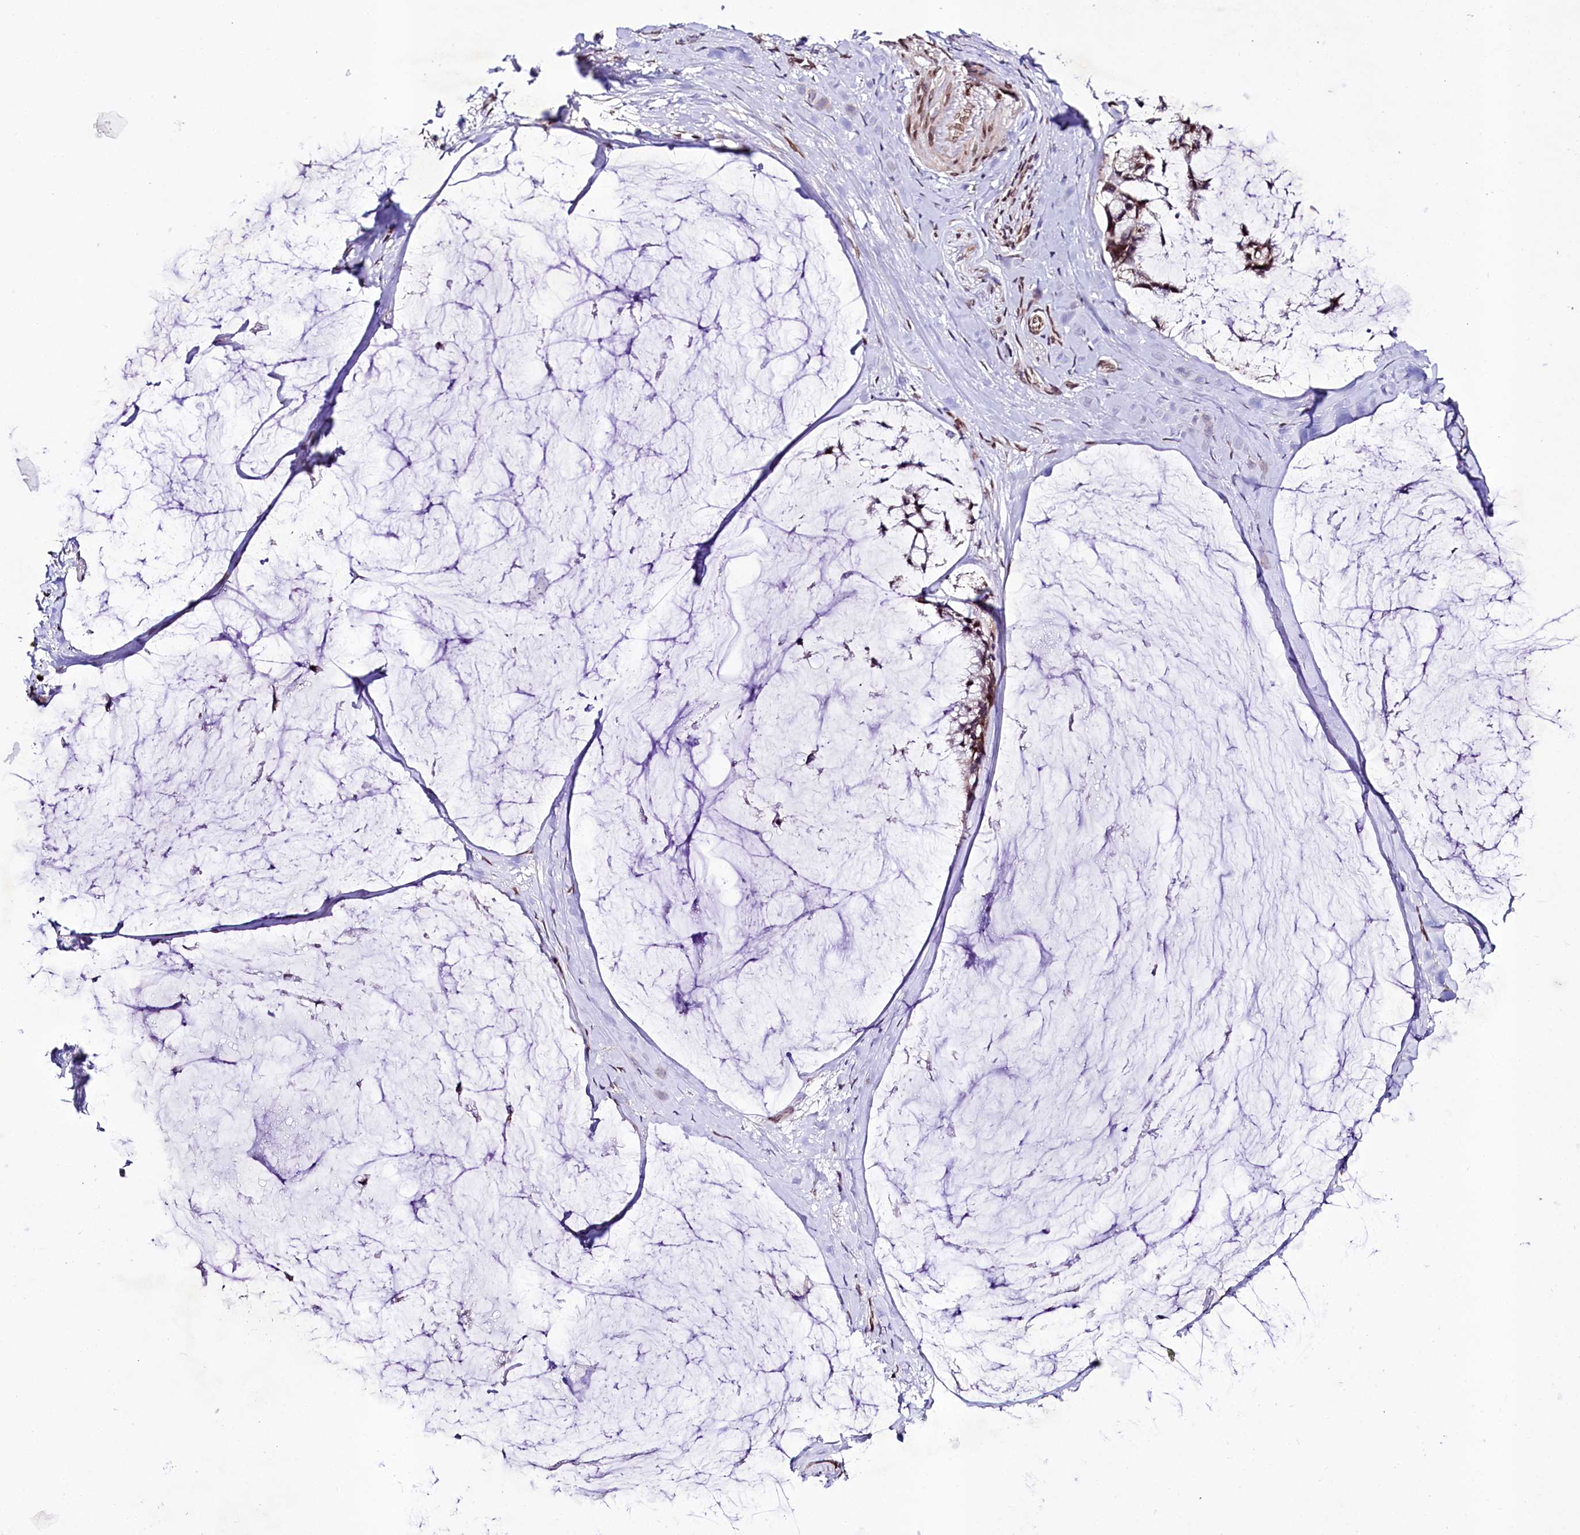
{"staining": {"intensity": "moderate", "quantity": "<25%", "location": "nuclear"}, "tissue": "ovarian cancer", "cell_type": "Tumor cells", "image_type": "cancer", "snomed": [{"axis": "morphology", "description": "Cystadenocarcinoma, mucinous, NOS"}, {"axis": "topography", "description": "Ovary"}], "caption": "Immunohistochemical staining of human ovarian cancer demonstrates low levels of moderate nuclear protein staining in about <25% of tumor cells.", "gene": "ZNF226", "patient": {"sex": "female", "age": 39}}